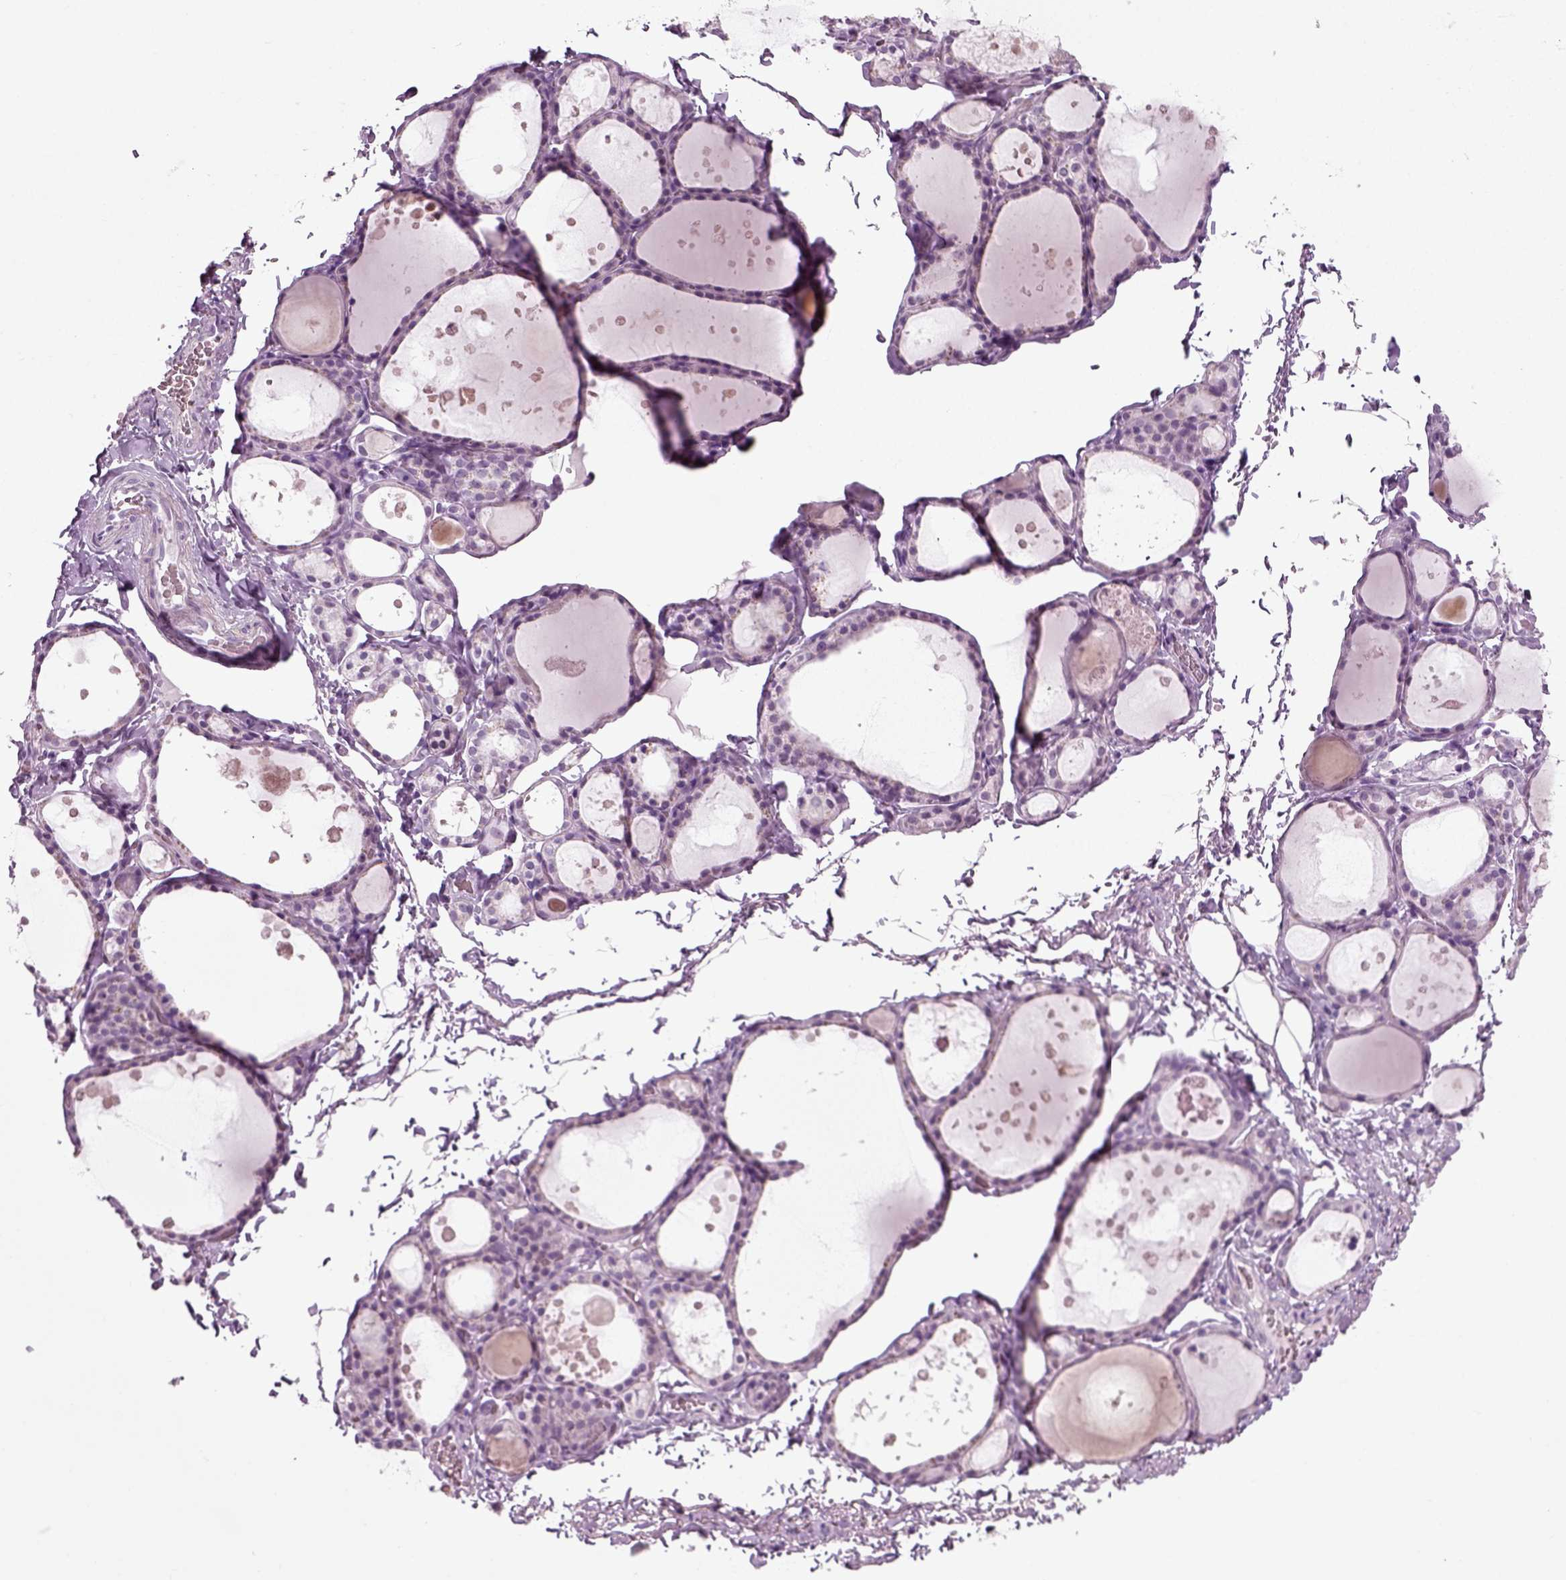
{"staining": {"intensity": "negative", "quantity": "none", "location": "none"}, "tissue": "thyroid gland", "cell_type": "Glandular cells", "image_type": "normal", "snomed": [{"axis": "morphology", "description": "Normal tissue, NOS"}, {"axis": "topography", "description": "Thyroid gland"}], "caption": "DAB (3,3'-diaminobenzidine) immunohistochemical staining of unremarkable human thyroid gland exhibits no significant staining in glandular cells.", "gene": "ZC2HC1C", "patient": {"sex": "male", "age": 68}}